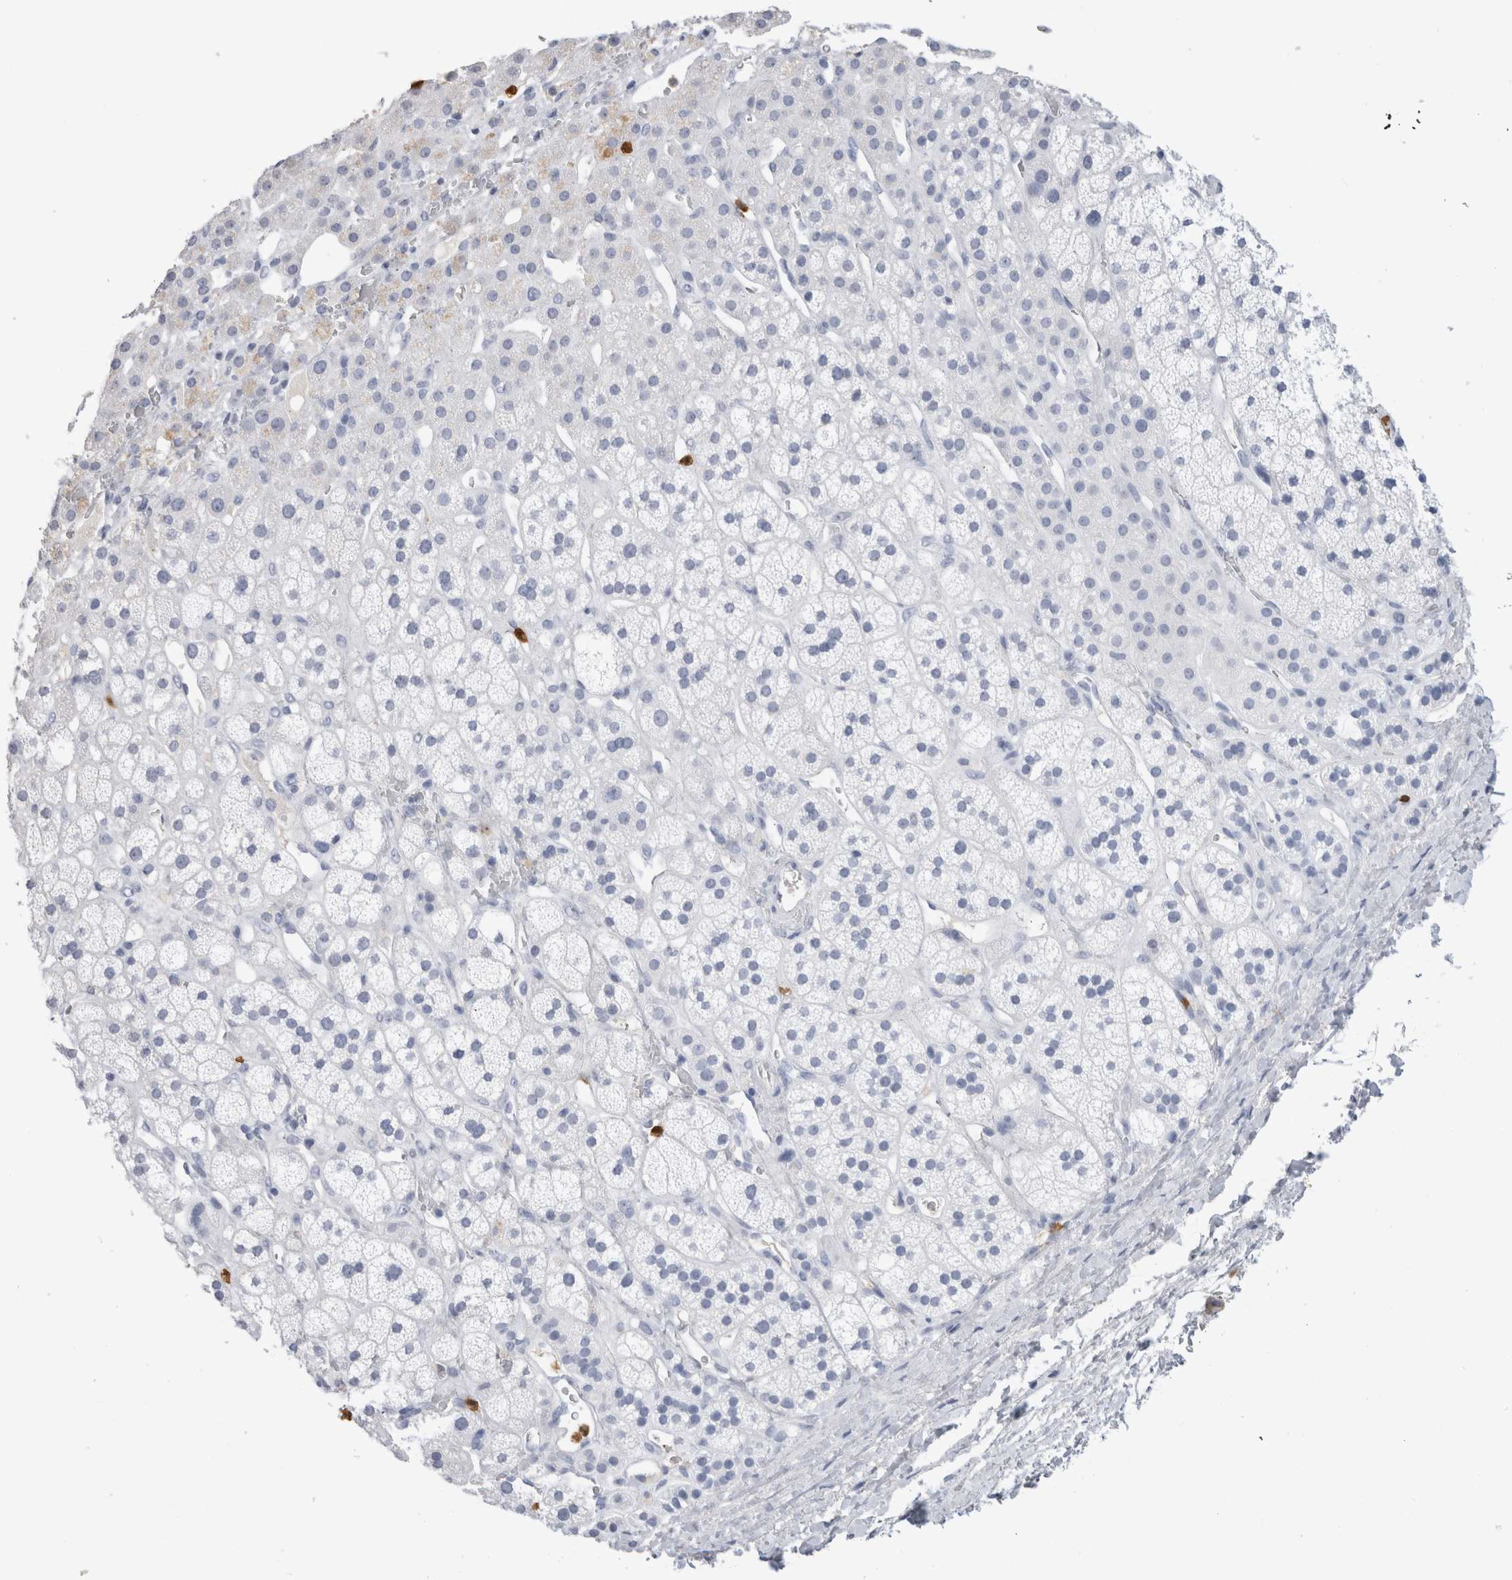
{"staining": {"intensity": "negative", "quantity": "none", "location": "none"}, "tissue": "adrenal gland", "cell_type": "Glandular cells", "image_type": "normal", "snomed": [{"axis": "morphology", "description": "Normal tissue, NOS"}, {"axis": "topography", "description": "Adrenal gland"}], "caption": "DAB immunohistochemical staining of normal adrenal gland demonstrates no significant staining in glandular cells.", "gene": "S100A12", "patient": {"sex": "male", "age": 56}}